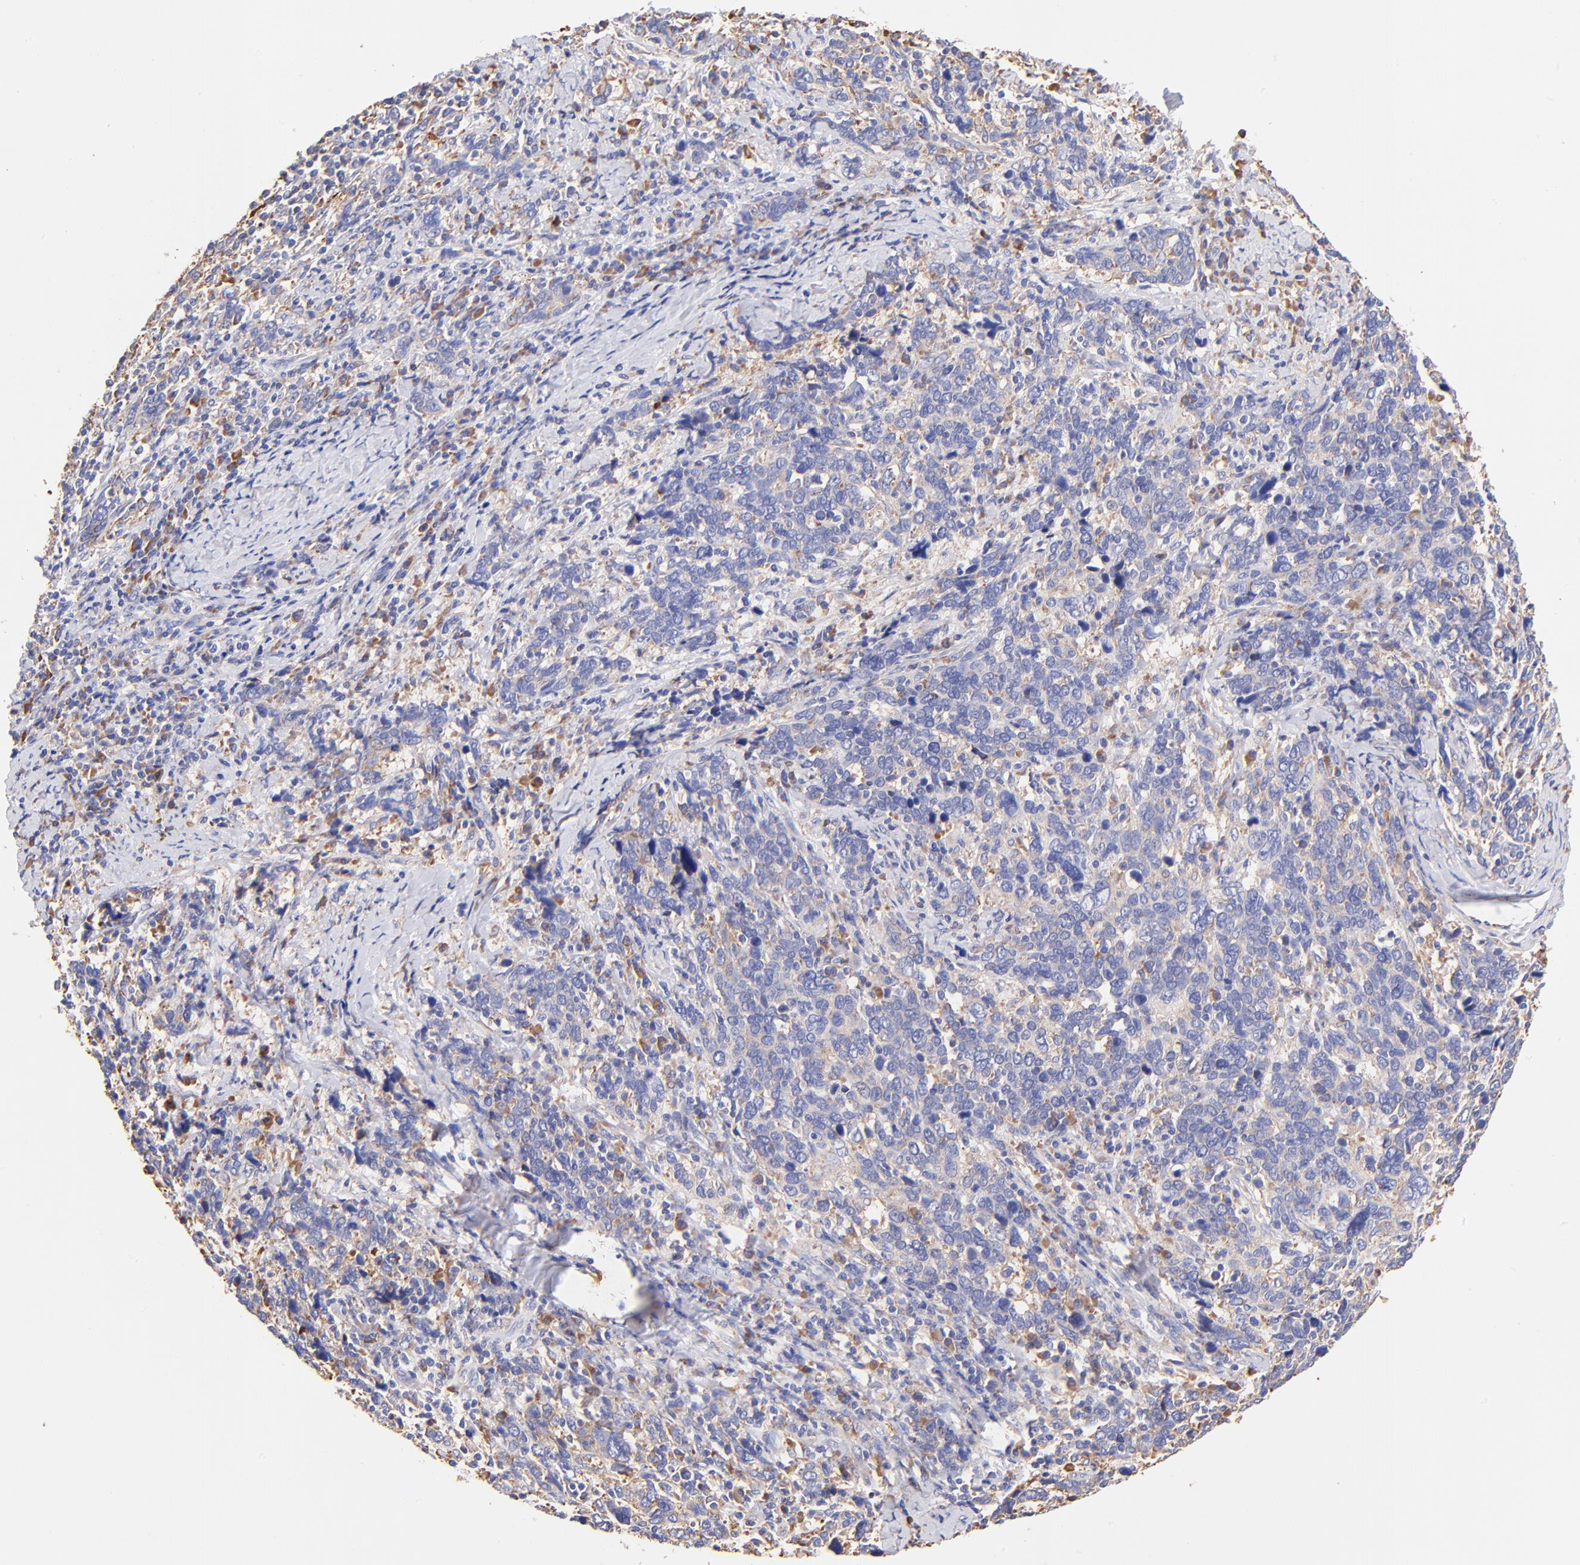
{"staining": {"intensity": "weak", "quantity": "<25%", "location": "cytoplasmic/membranous"}, "tissue": "cervical cancer", "cell_type": "Tumor cells", "image_type": "cancer", "snomed": [{"axis": "morphology", "description": "Squamous cell carcinoma, NOS"}, {"axis": "topography", "description": "Cervix"}], "caption": "IHC micrograph of neoplastic tissue: human cervical cancer (squamous cell carcinoma) stained with DAB demonstrates no significant protein positivity in tumor cells.", "gene": "RPL30", "patient": {"sex": "female", "age": 41}}